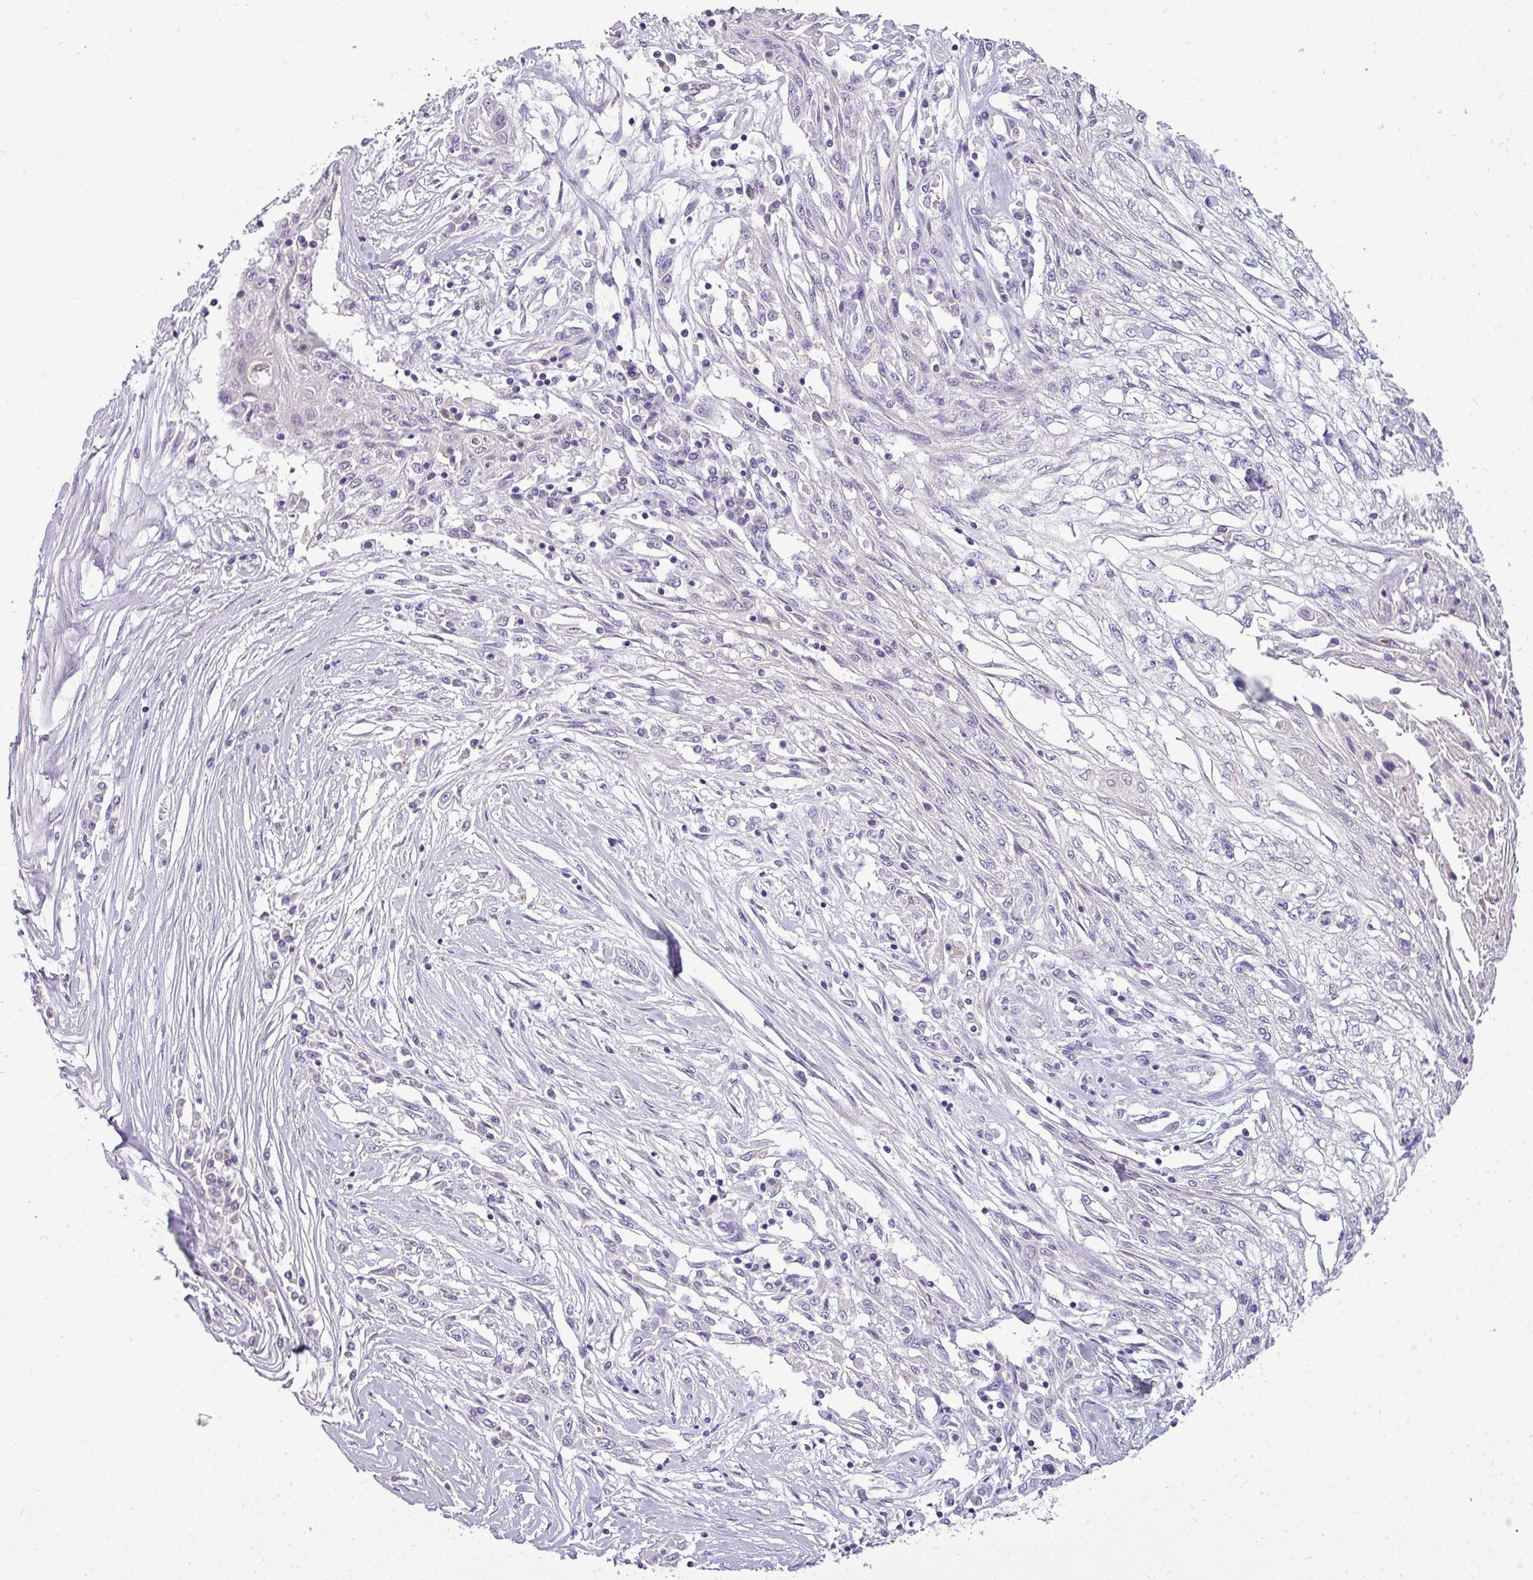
{"staining": {"intensity": "negative", "quantity": "none", "location": "none"}, "tissue": "skin cancer", "cell_type": "Tumor cells", "image_type": "cancer", "snomed": [{"axis": "morphology", "description": "Squamous cell carcinoma, NOS"}, {"axis": "morphology", "description": "Squamous cell carcinoma, metastatic, NOS"}, {"axis": "topography", "description": "Skin"}, {"axis": "topography", "description": "Lymph node"}], "caption": "Tumor cells are negative for protein expression in human skin cancer.", "gene": "DNAAF9", "patient": {"sex": "male", "age": 75}}